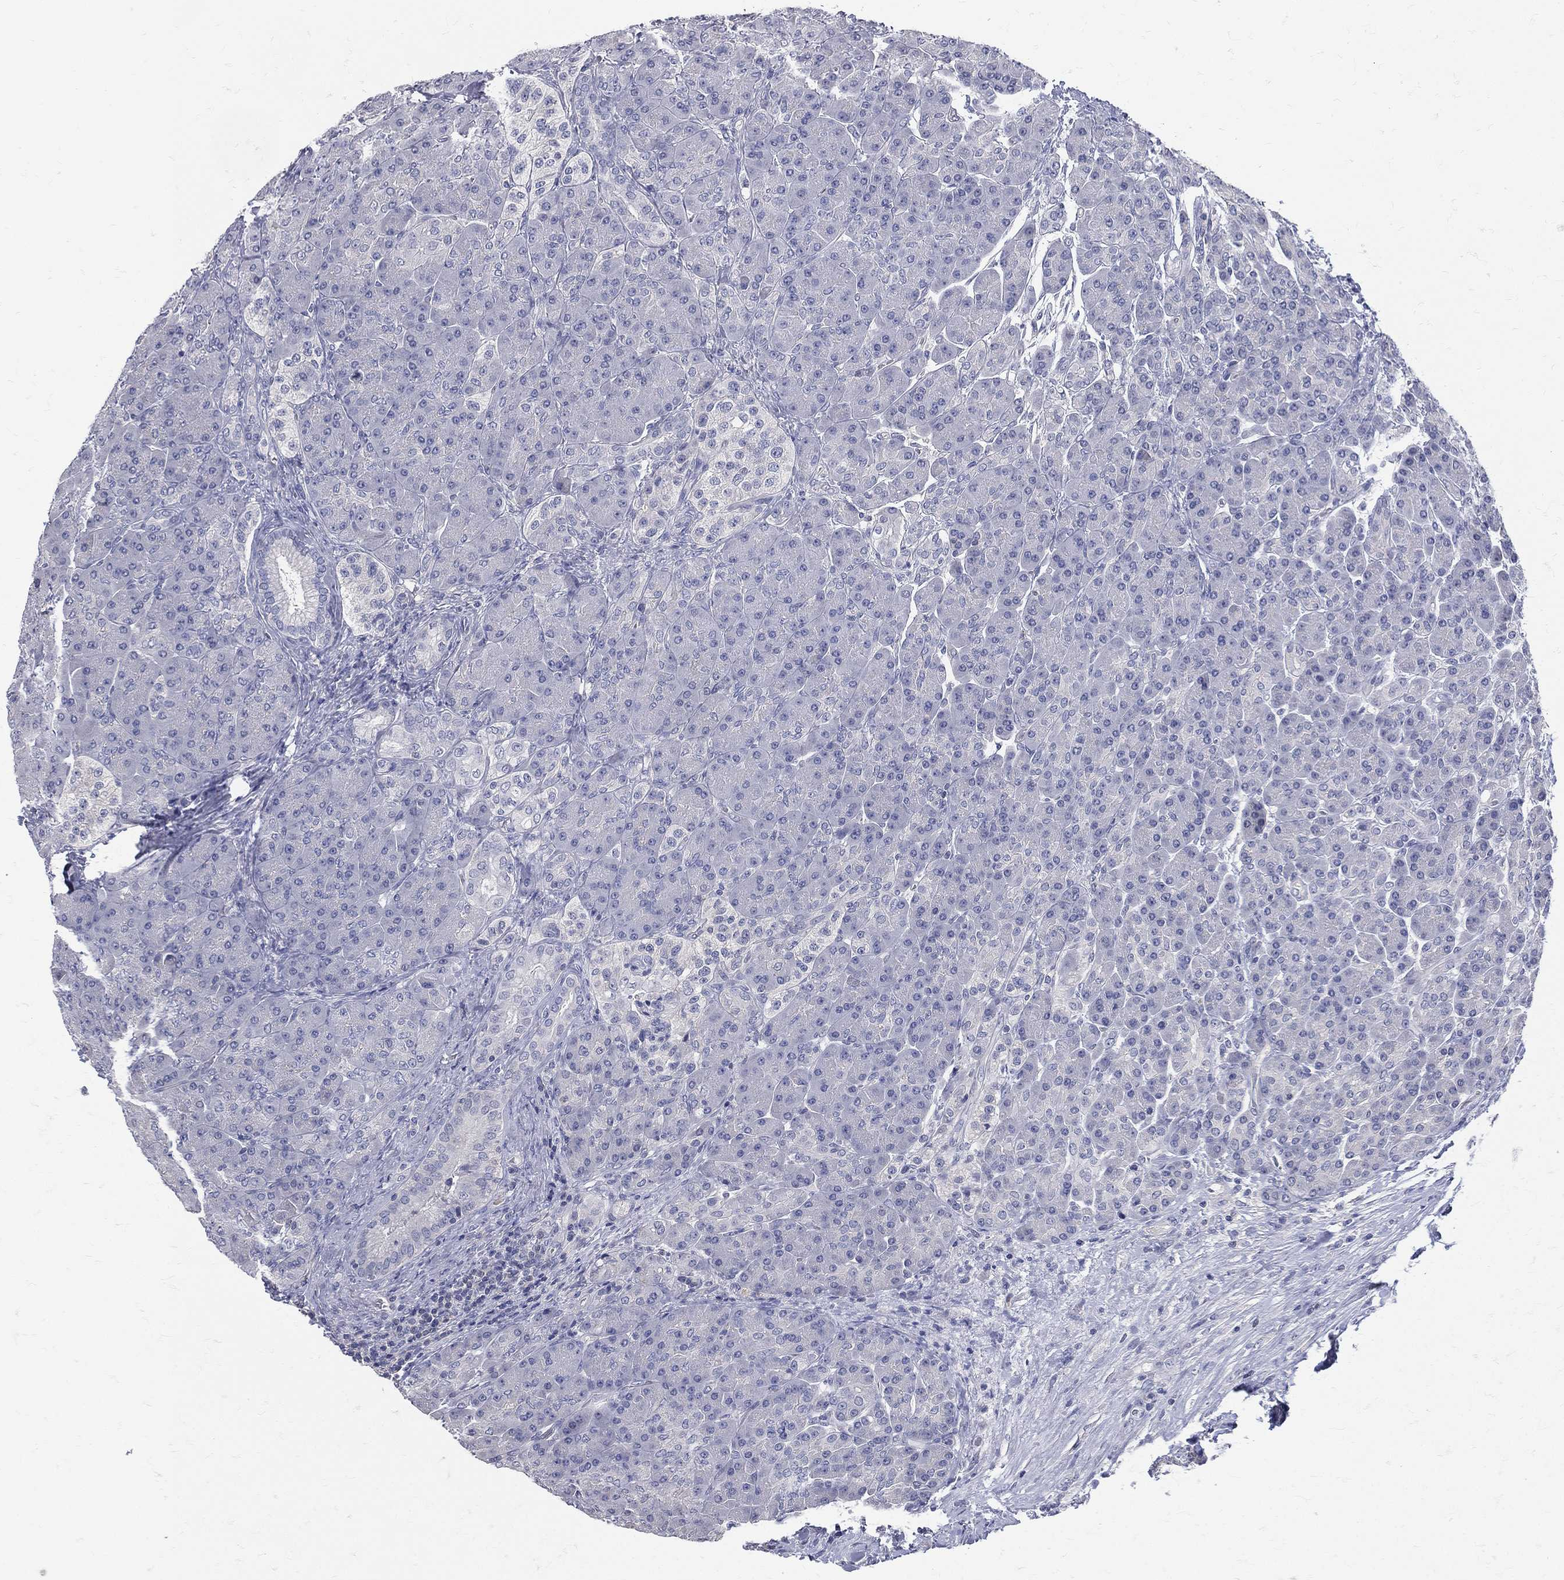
{"staining": {"intensity": "negative", "quantity": "none", "location": "none"}, "tissue": "pancreas", "cell_type": "Exocrine glandular cells", "image_type": "normal", "snomed": [{"axis": "morphology", "description": "Normal tissue, NOS"}, {"axis": "topography", "description": "Pancreas"}], "caption": "High power microscopy histopathology image of an immunohistochemistry photomicrograph of normal pancreas, revealing no significant staining in exocrine glandular cells. The staining is performed using DAB brown chromogen with nuclei counter-stained in using hematoxylin.", "gene": "ETNPPL", "patient": {"sex": "male", "age": 70}}